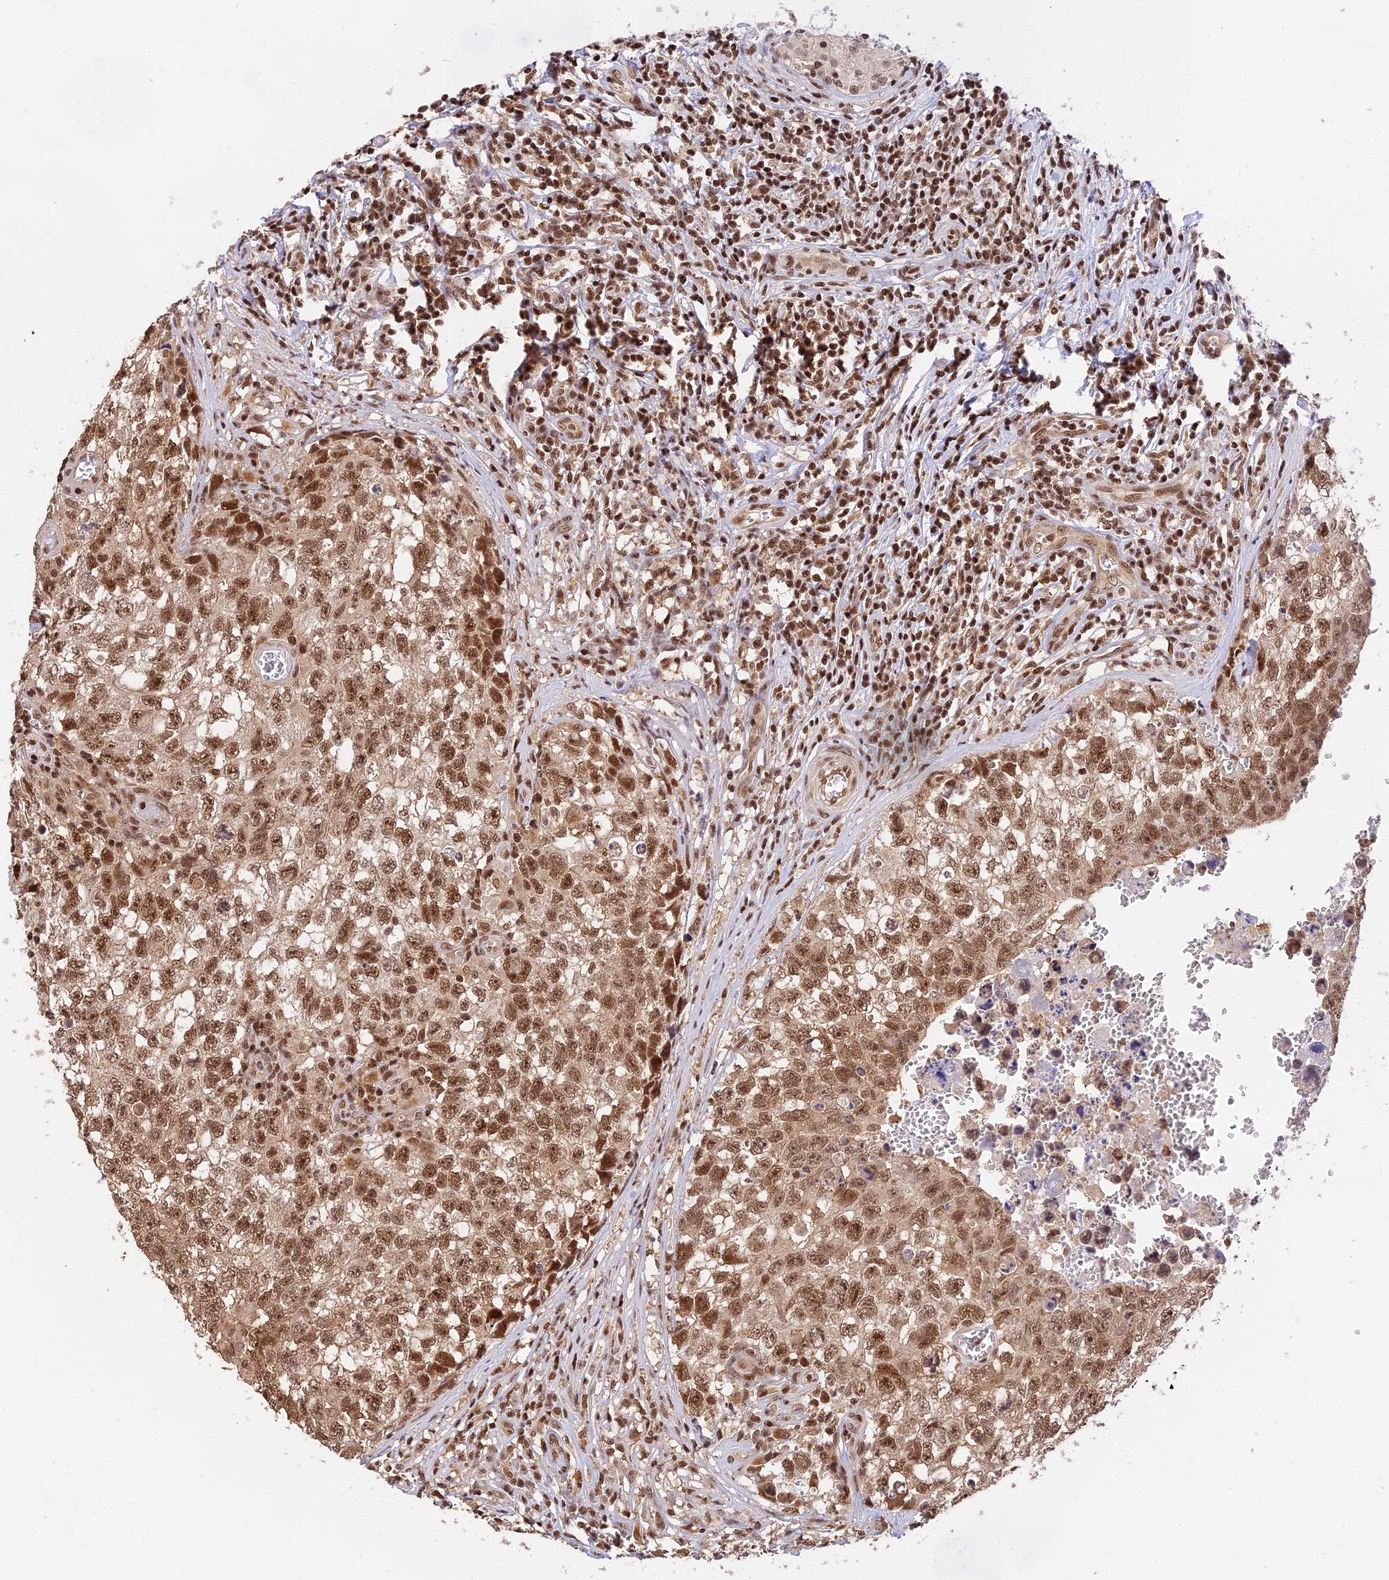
{"staining": {"intensity": "strong", "quantity": ">75%", "location": "nuclear"}, "tissue": "testis cancer", "cell_type": "Tumor cells", "image_type": "cancer", "snomed": [{"axis": "morphology", "description": "Seminoma, NOS"}, {"axis": "morphology", "description": "Carcinoma, Embryonal, NOS"}, {"axis": "topography", "description": "Testis"}], "caption": "Testis embryonal carcinoma was stained to show a protein in brown. There is high levels of strong nuclear expression in approximately >75% of tumor cells. The staining was performed using DAB, with brown indicating positive protein expression. Nuclei are stained blue with hematoxylin.", "gene": "THAP11", "patient": {"sex": "male", "age": 29}}